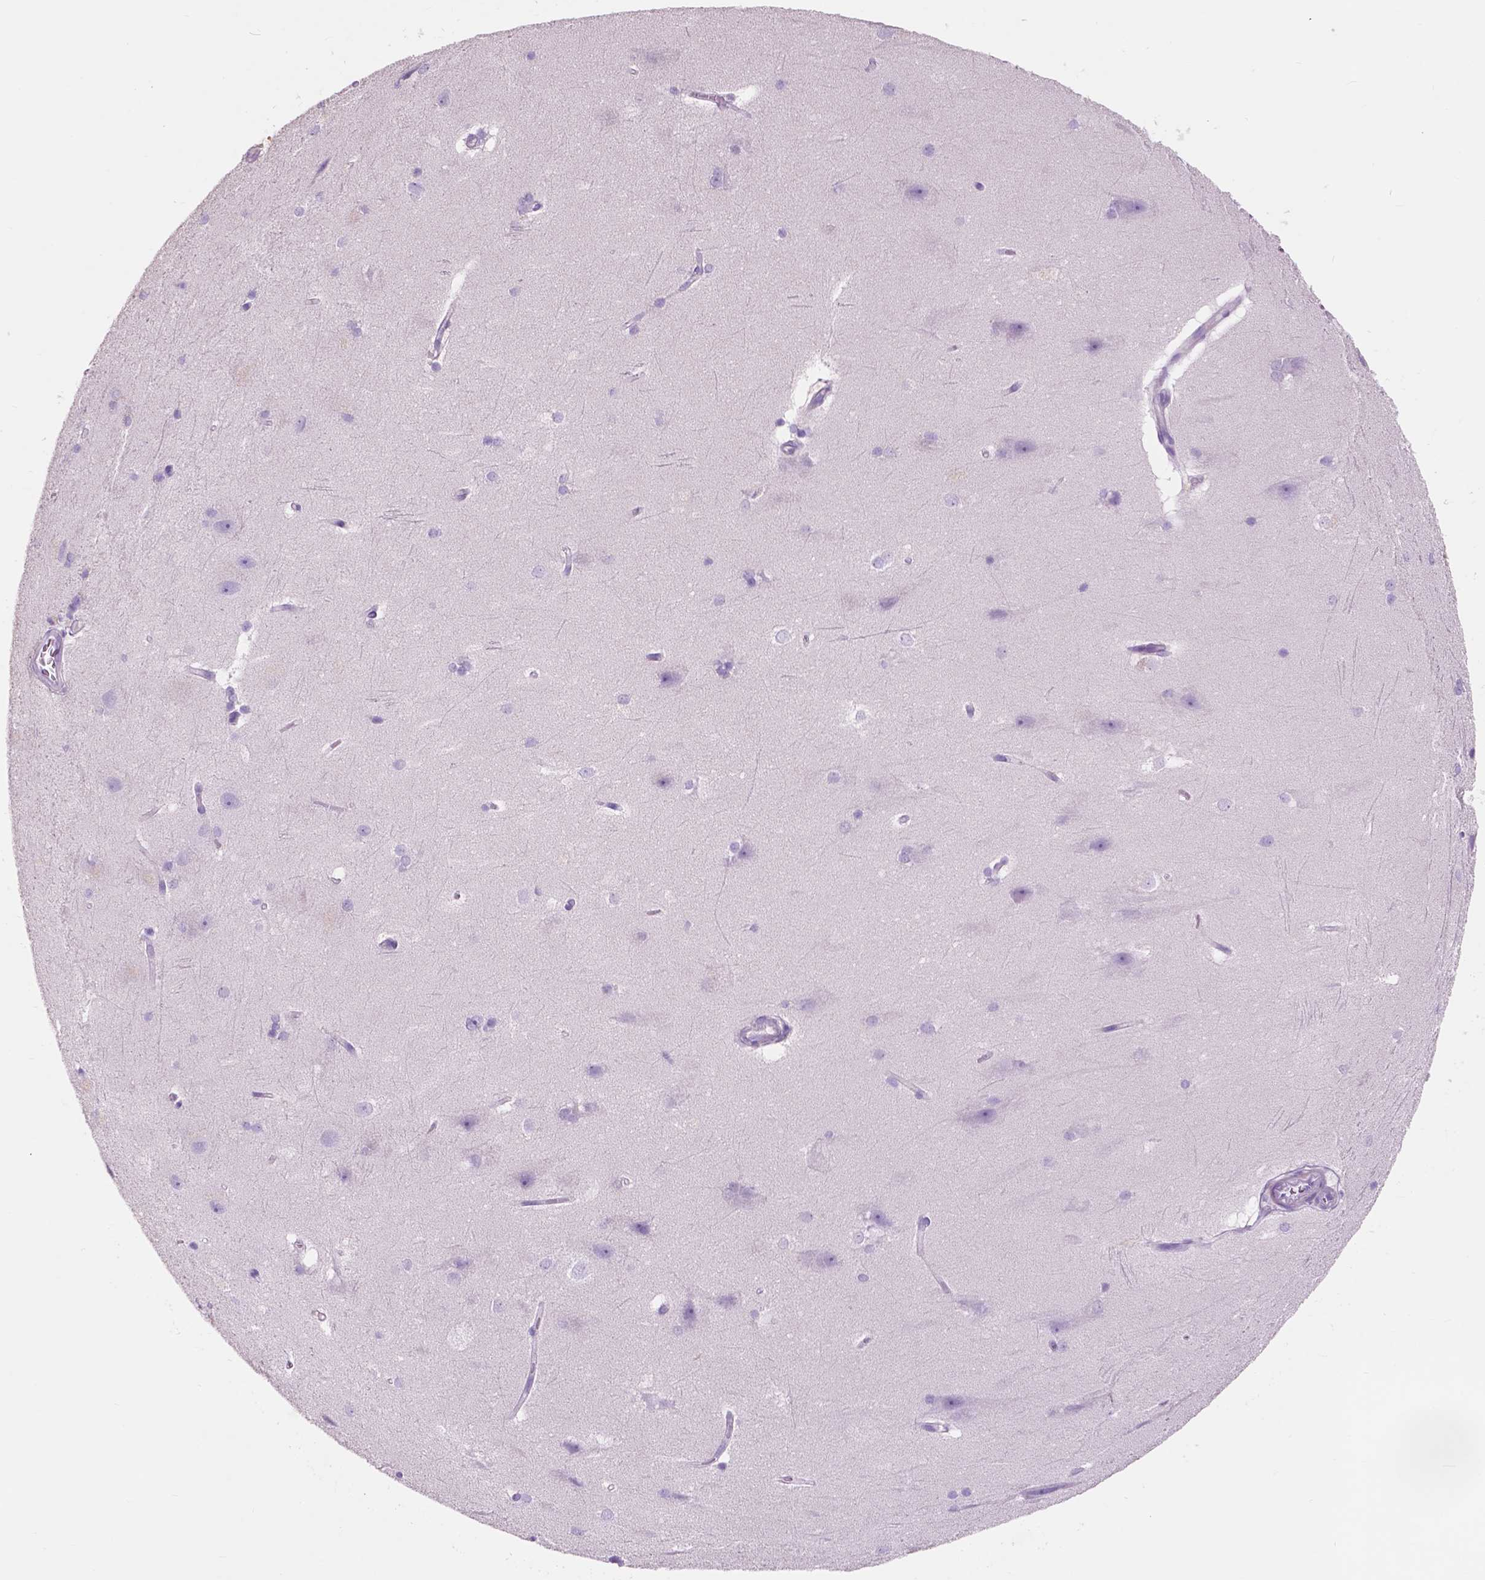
{"staining": {"intensity": "negative", "quantity": "none", "location": "none"}, "tissue": "hippocampus", "cell_type": "Glial cells", "image_type": "normal", "snomed": [{"axis": "morphology", "description": "Normal tissue, NOS"}, {"axis": "topography", "description": "Cerebral cortex"}, {"axis": "topography", "description": "Hippocampus"}], "caption": "DAB (3,3'-diaminobenzidine) immunohistochemical staining of benign hippocampus reveals no significant expression in glial cells. (DAB IHC, high magnification).", "gene": "CUZD1", "patient": {"sex": "female", "age": 19}}